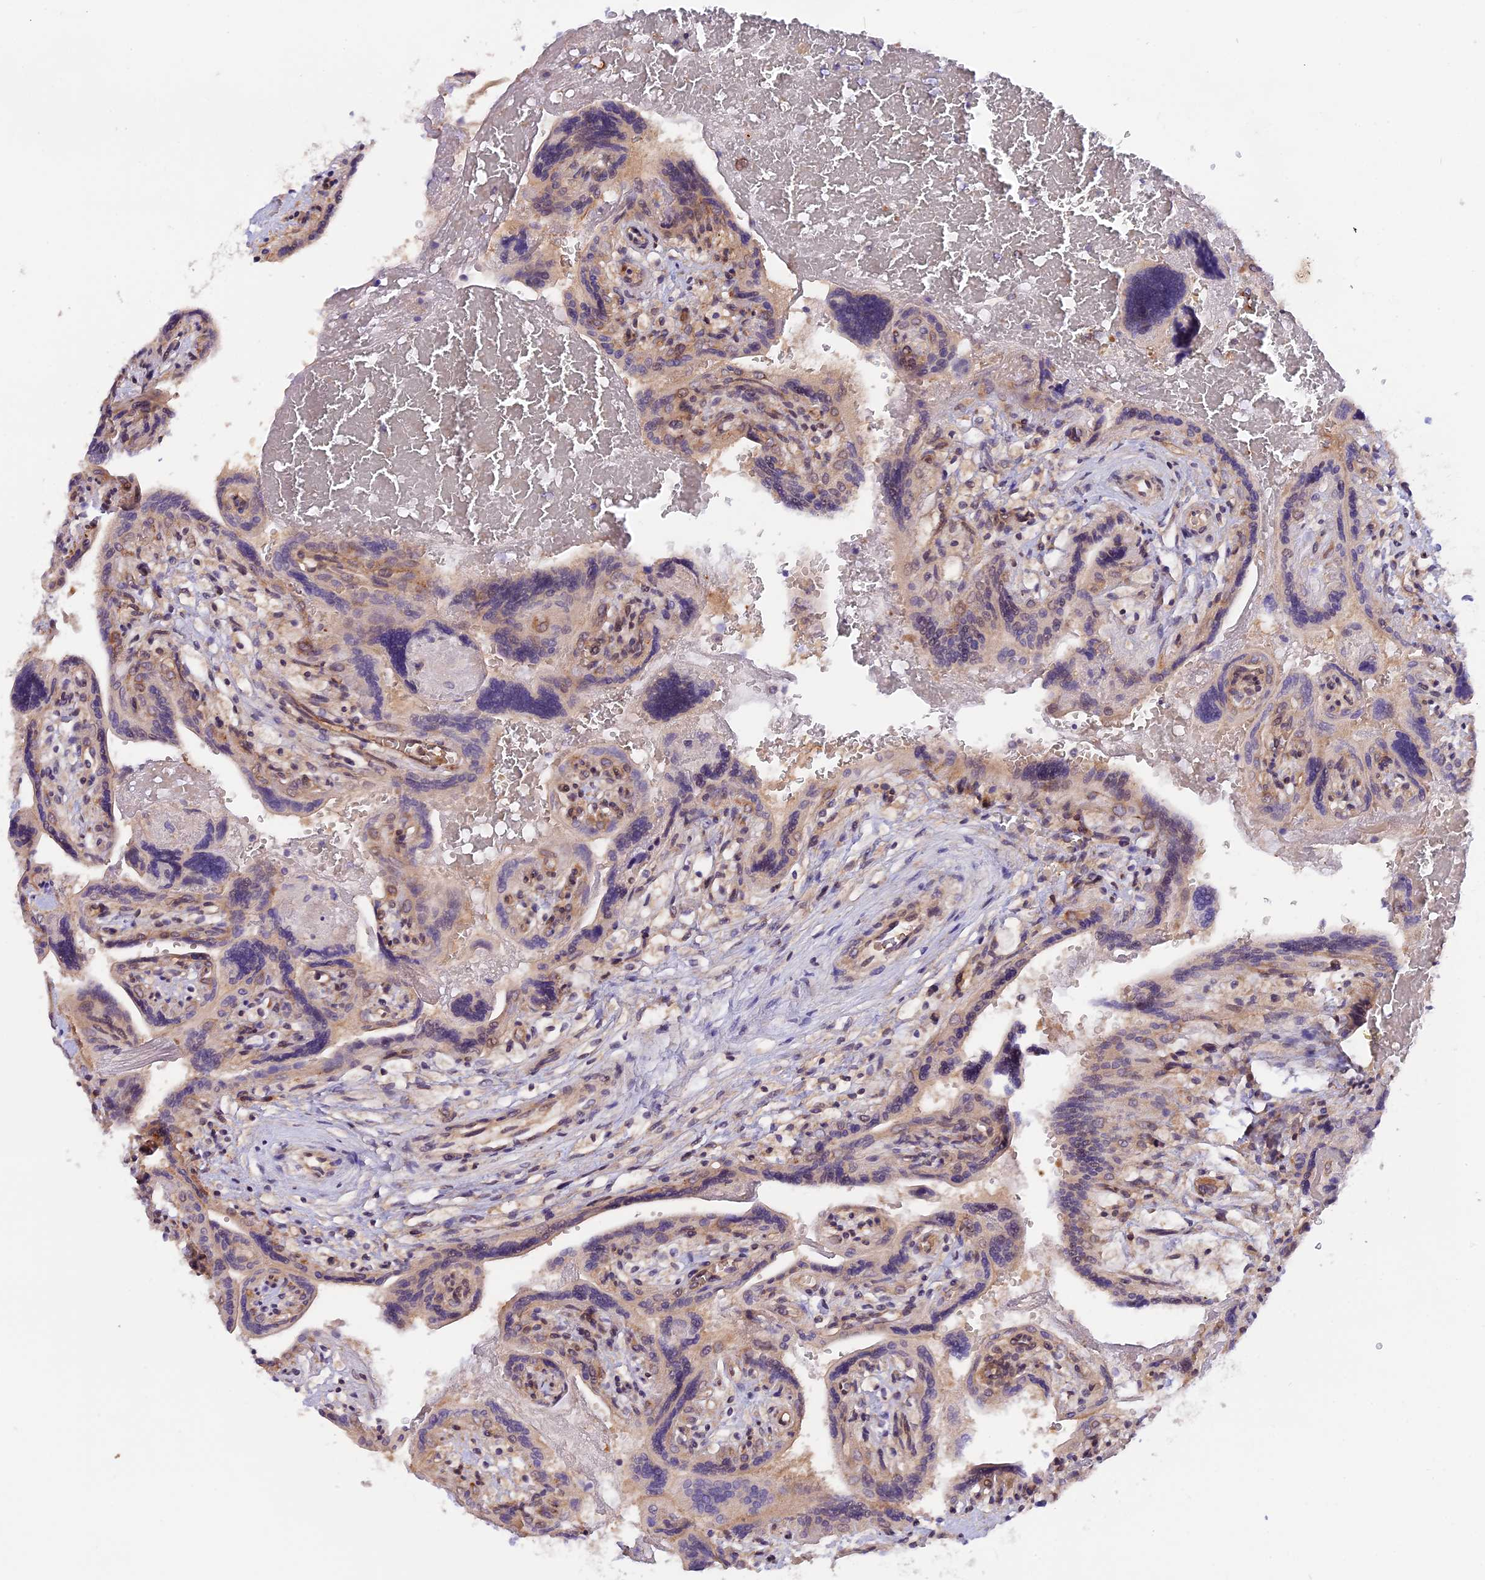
{"staining": {"intensity": "moderate", "quantity": "25%-75%", "location": "cytoplasmic/membranous,nuclear"}, "tissue": "placenta", "cell_type": "Trophoblastic cells", "image_type": "normal", "snomed": [{"axis": "morphology", "description": "Normal tissue, NOS"}, {"axis": "topography", "description": "Placenta"}], "caption": "Immunohistochemical staining of normal human placenta shows medium levels of moderate cytoplasmic/membranous,nuclear staining in approximately 25%-75% of trophoblastic cells. (DAB (3,3'-diaminobenzidine) IHC, brown staining for protein, blue staining for nuclei).", "gene": "ZNF428", "patient": {"sex": "female", "age": 37}}